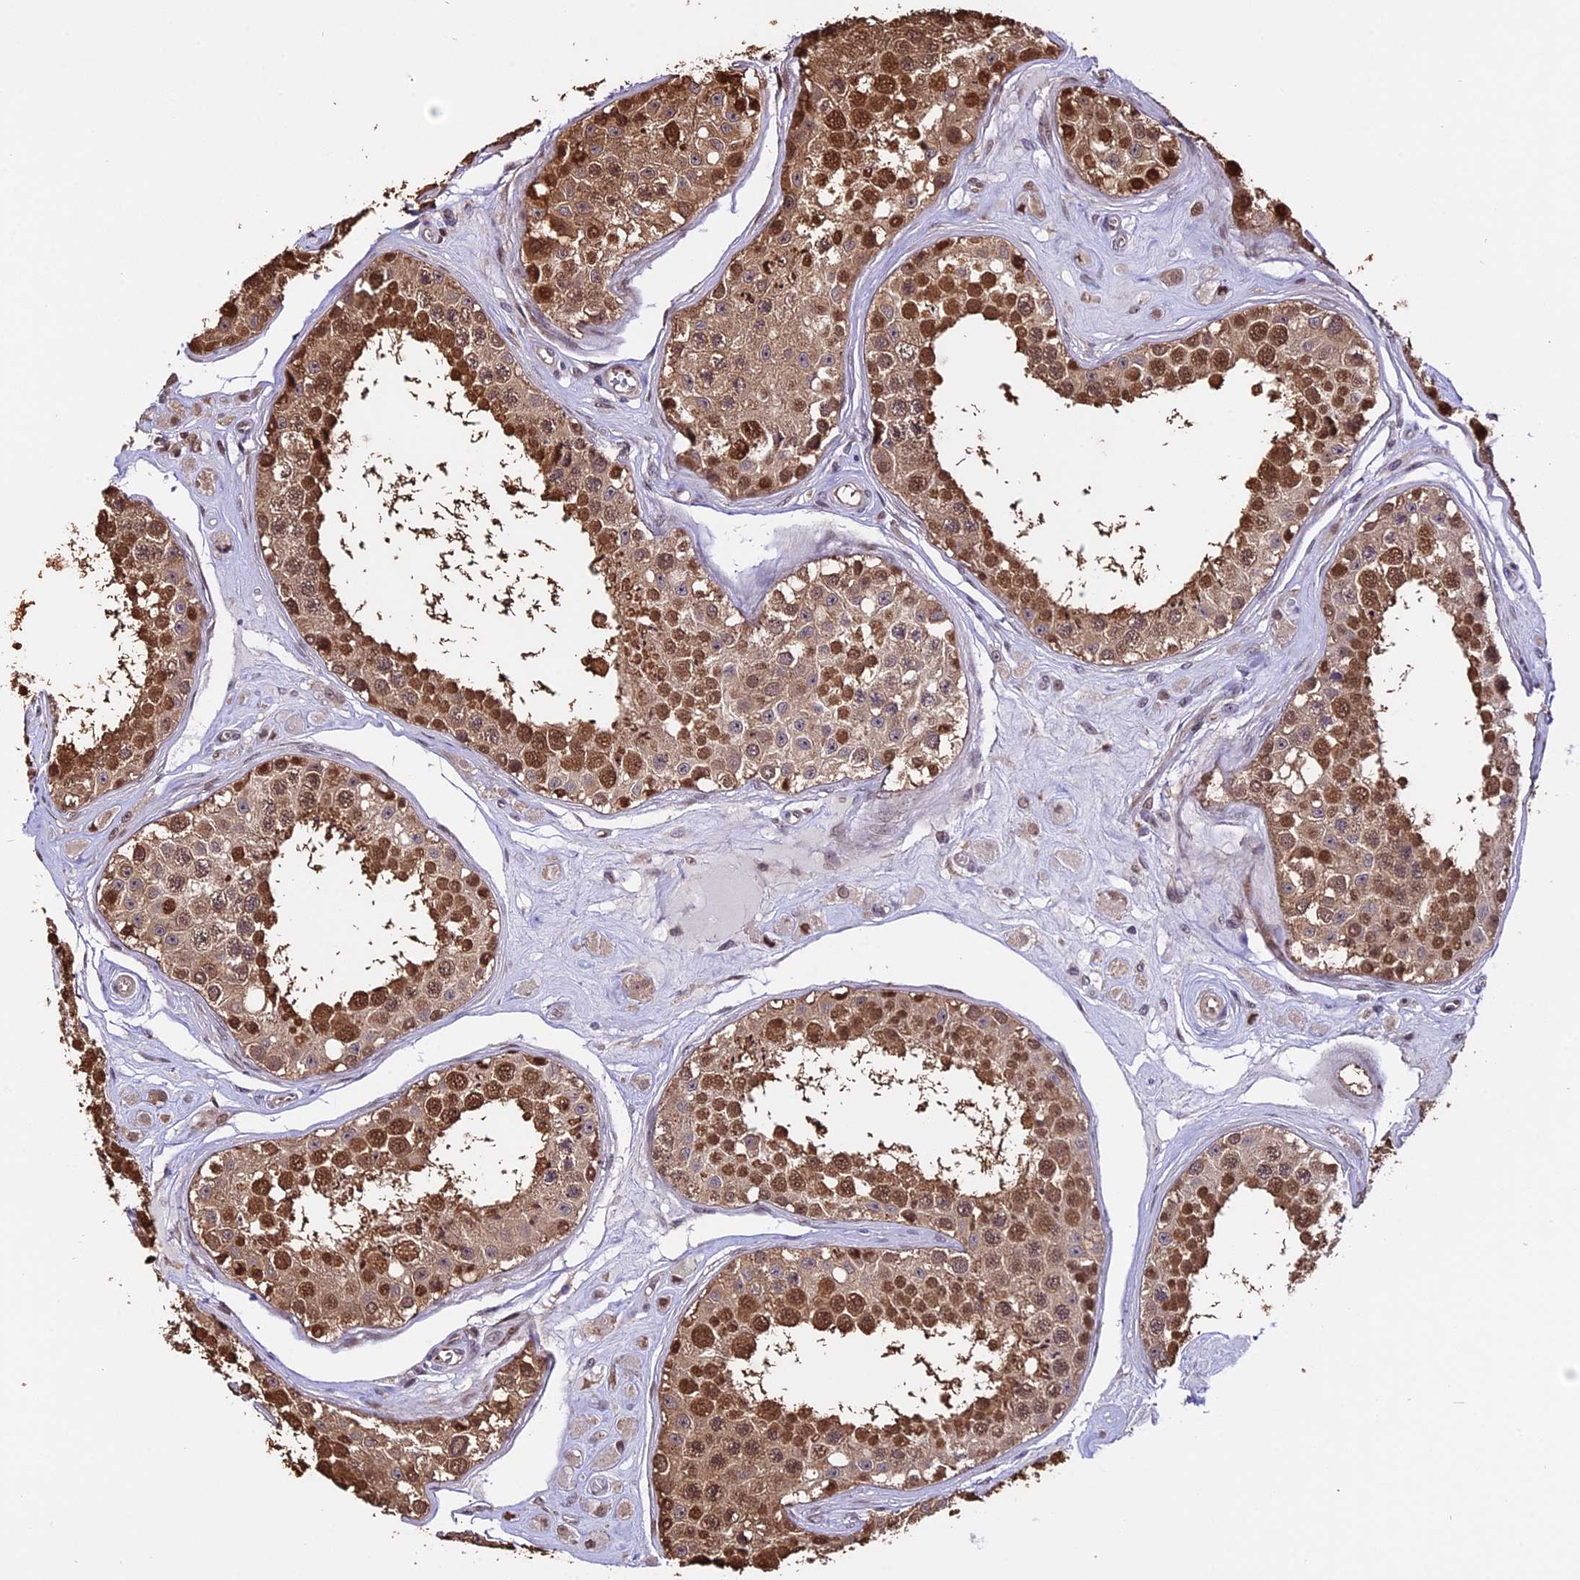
{"staining": {"intensity": "strong", "quantity": ">75%", "location": "cytoplasmic/membranous,nuclear"}, "tissue": "testis", "cell_type": "Cells in seminiferous ducts", "image_type": "normal", "snomed": [{"axis": "morphology", "description": "Normal tissue, NOS"}, {"axis": "topography", "description": "Testis"}], "caption": "Cells in seminiferous ducts show high levels of strong cytoplasmic/membranous,nuclear staining in approximately >75% of cells in normal testis.", "gene": "HERPUD1", "patient": {"sex": "male", "age": 25}}